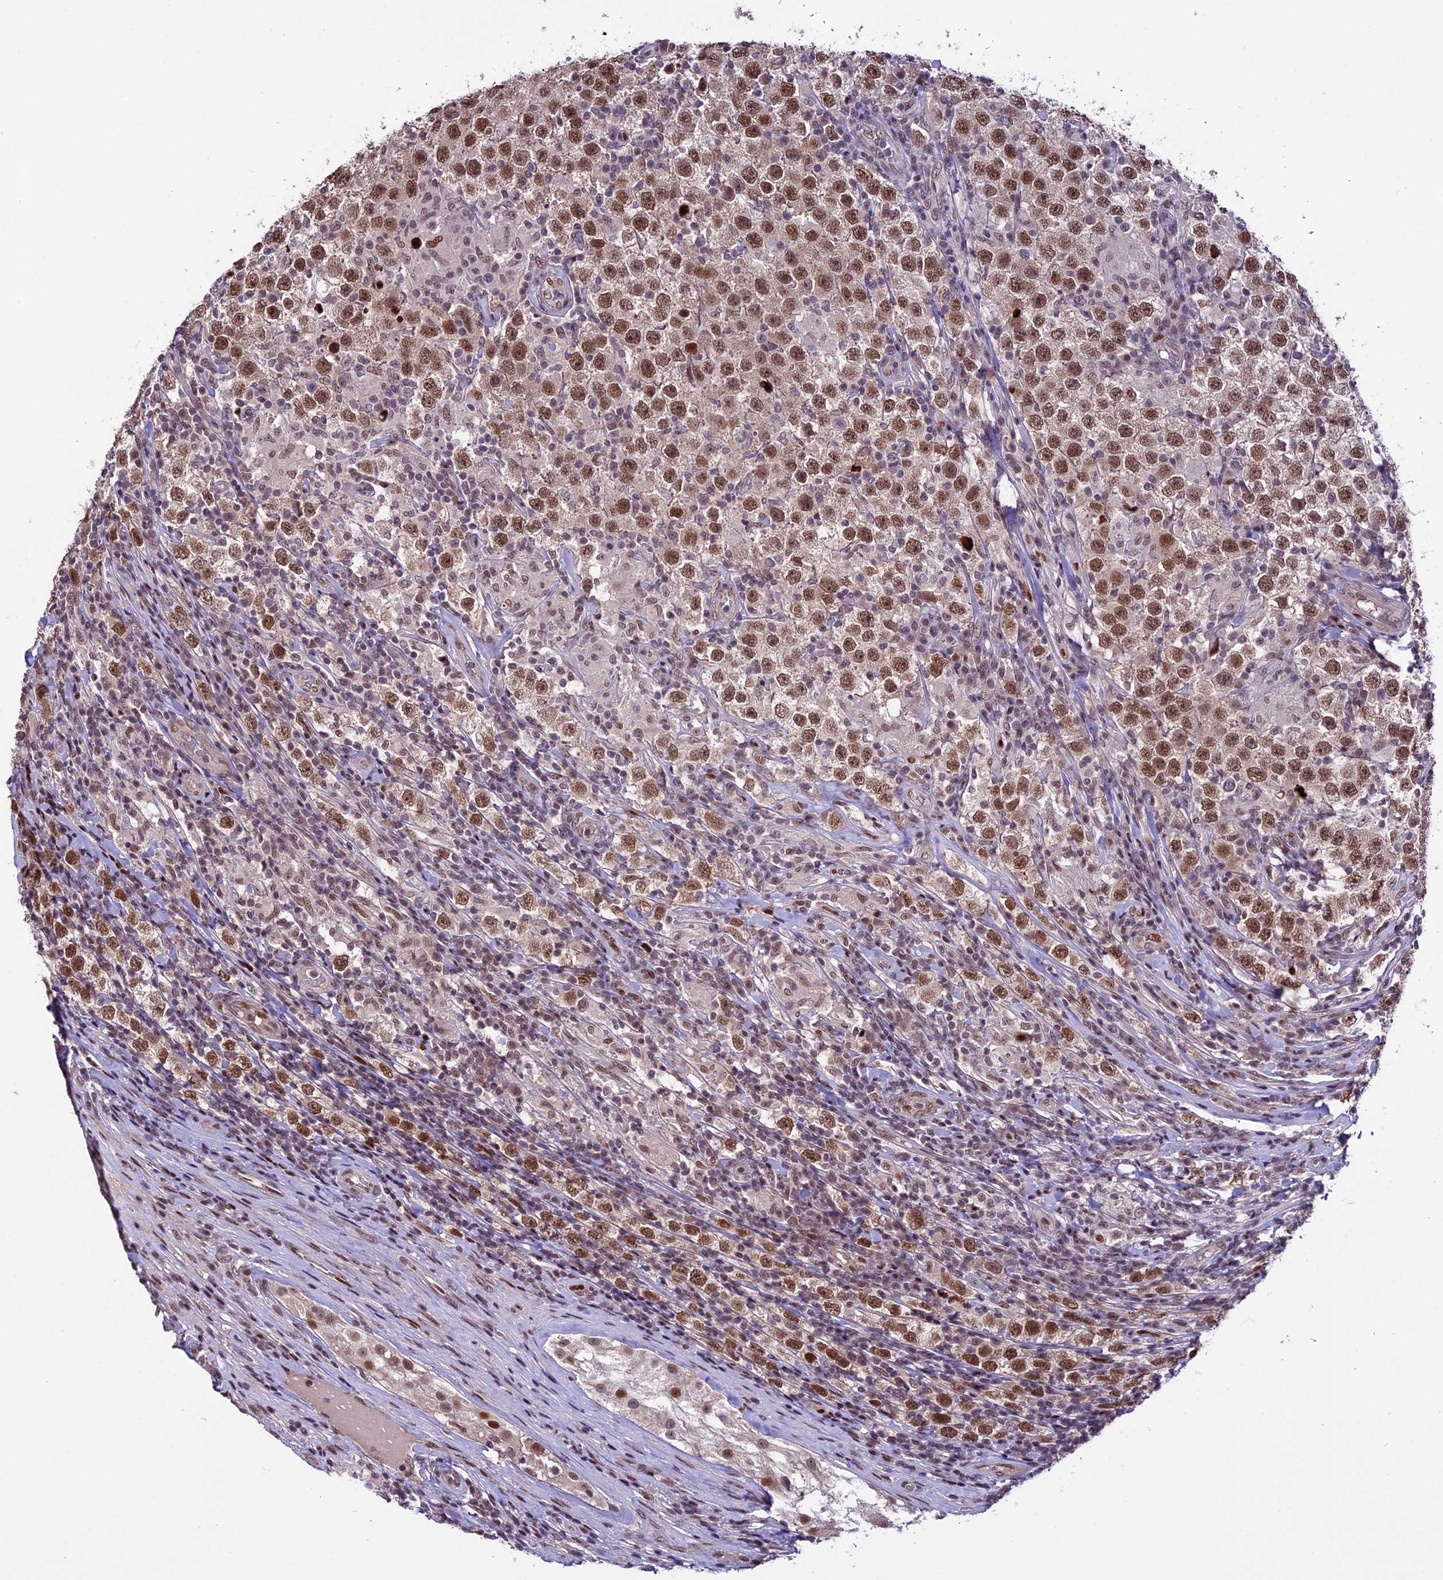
{"staining": {"intensity": "moderate", "quantity": ">75%", "location": "nuclear"}, "tissue": "testis cancer", "cell_type": "Tumor cells", "image_type": "cancer", "snomed": [{"axis": "morphology", "description": "Normal tissue, NOS"}, {"axis": "morphology", "description": "Urothelial carcinoma, High grade"}, {"axis": "morphology", "description": "Seminoma, NOS"}, {"axis": "morphology", "description": "Carcinoma, Embryonal, NOS"}, {"axis": "topography", "description": "Urinary bladder"}, {"axis": "topography", "description": "Testis"}], "caption": "Tumor cells show medium levels of moderate nuclear expression in approximately >75% of cells in human testis cancer (embryonal carcinoma). (Stains: DAB in brown, nuclei in blue, Microscopy: brightfield microscopy at high magnification).", "gene": "TCP11L2", "patient": {"sex": "male", "age": 41}}